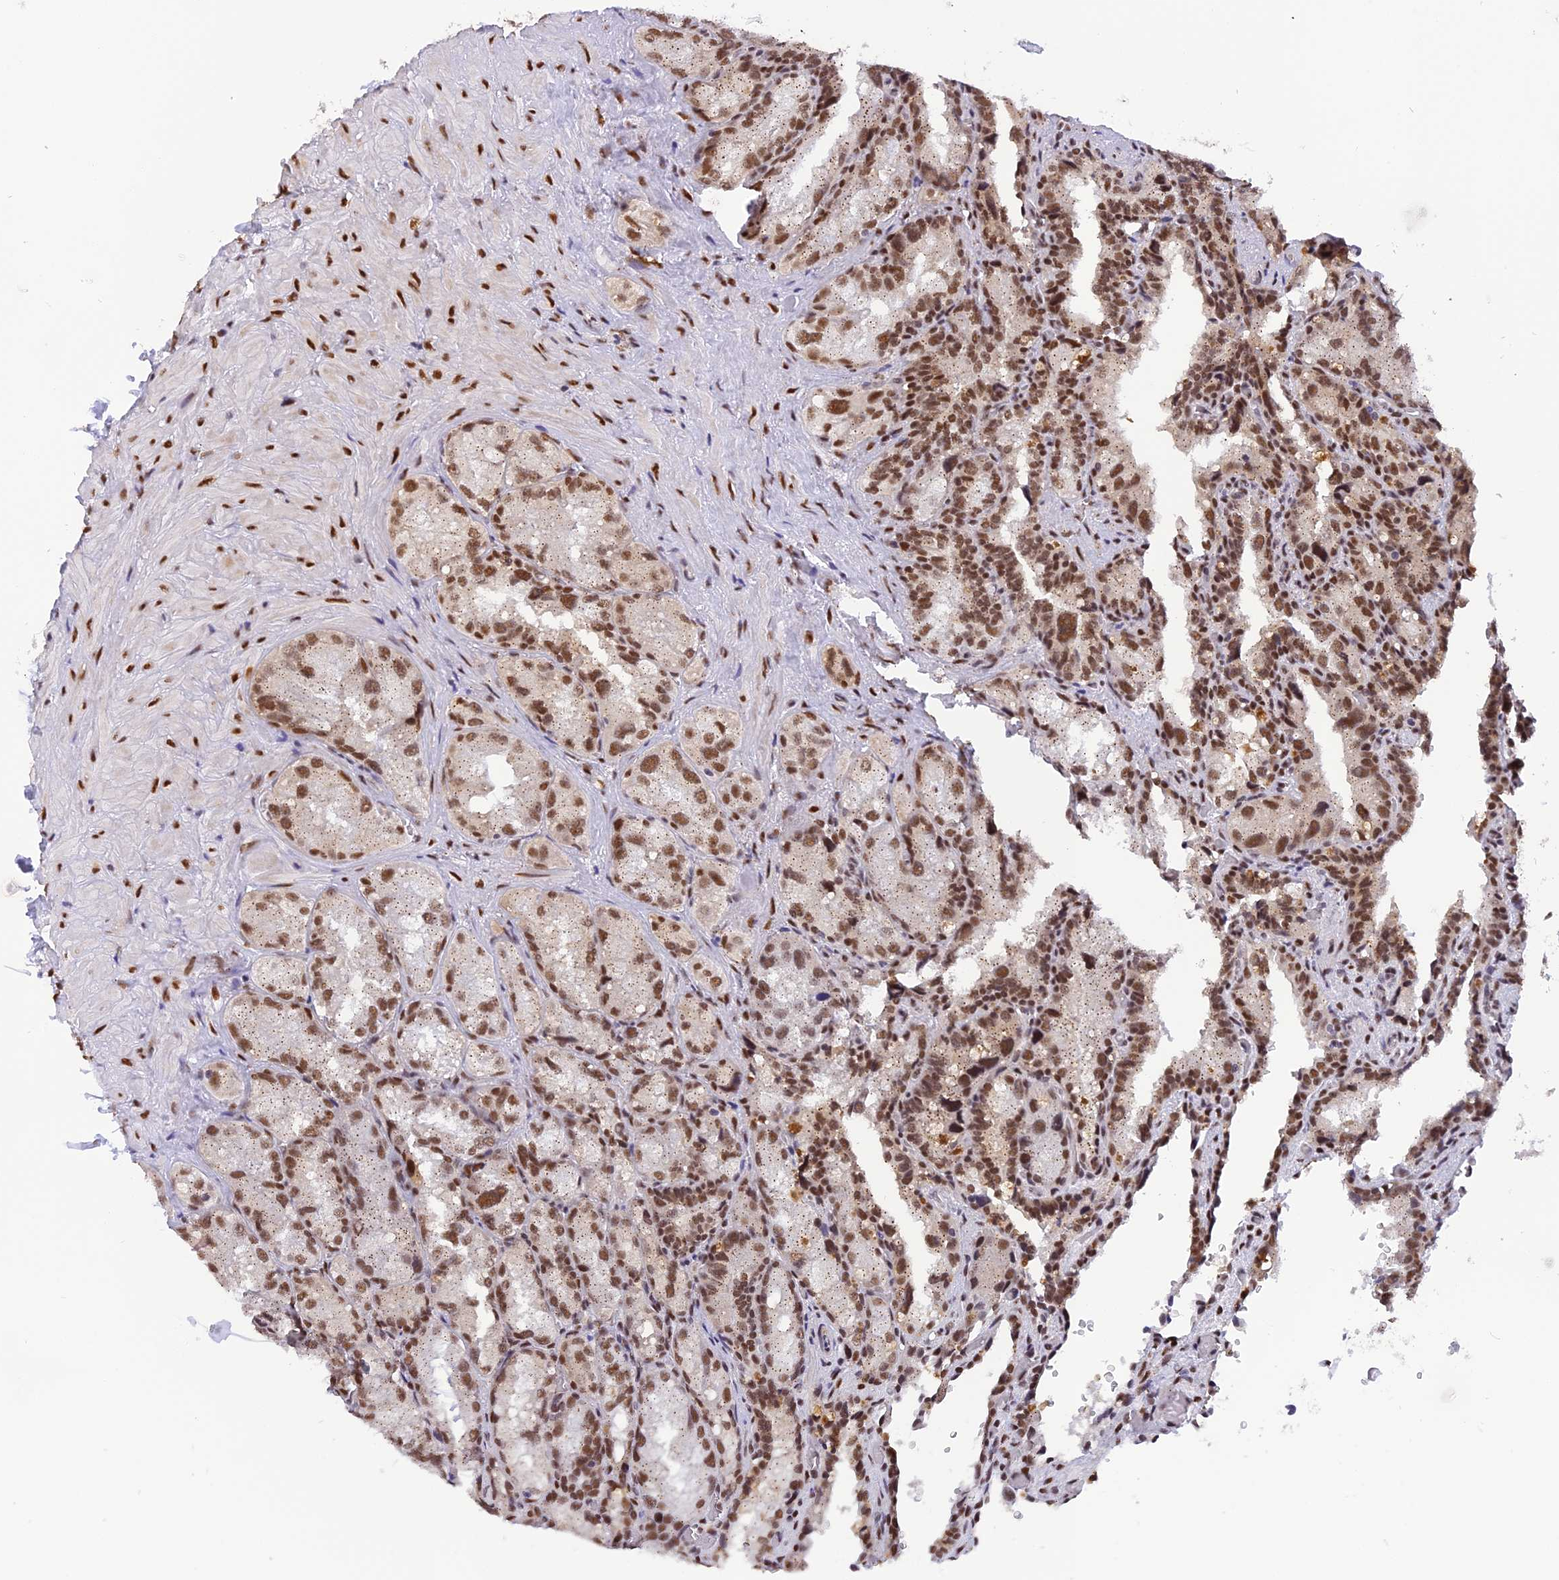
{"staining": {"intensity": "moderate", "quantity": ">75%", "location": "nuclear"}, "tissue": "seminal vesicle", "cell_type": "Glandular cells", "image_type": "normal", "snomed": [{"axis": "morphology", "description": "Normal tissue, NOS"}, {"axis": "topography", "description": "Seminal veicle"}], "caption": "Immunohistochemistry (IHC) micrograph of unremarkable seminal vesicle stained for a protein (brown), which demonstrates medium levels of moderate nuclear staining in about >75% of glandular cells.", "gene": "IRF2BP1", "patient": {"sex": "male", "age": 62}}